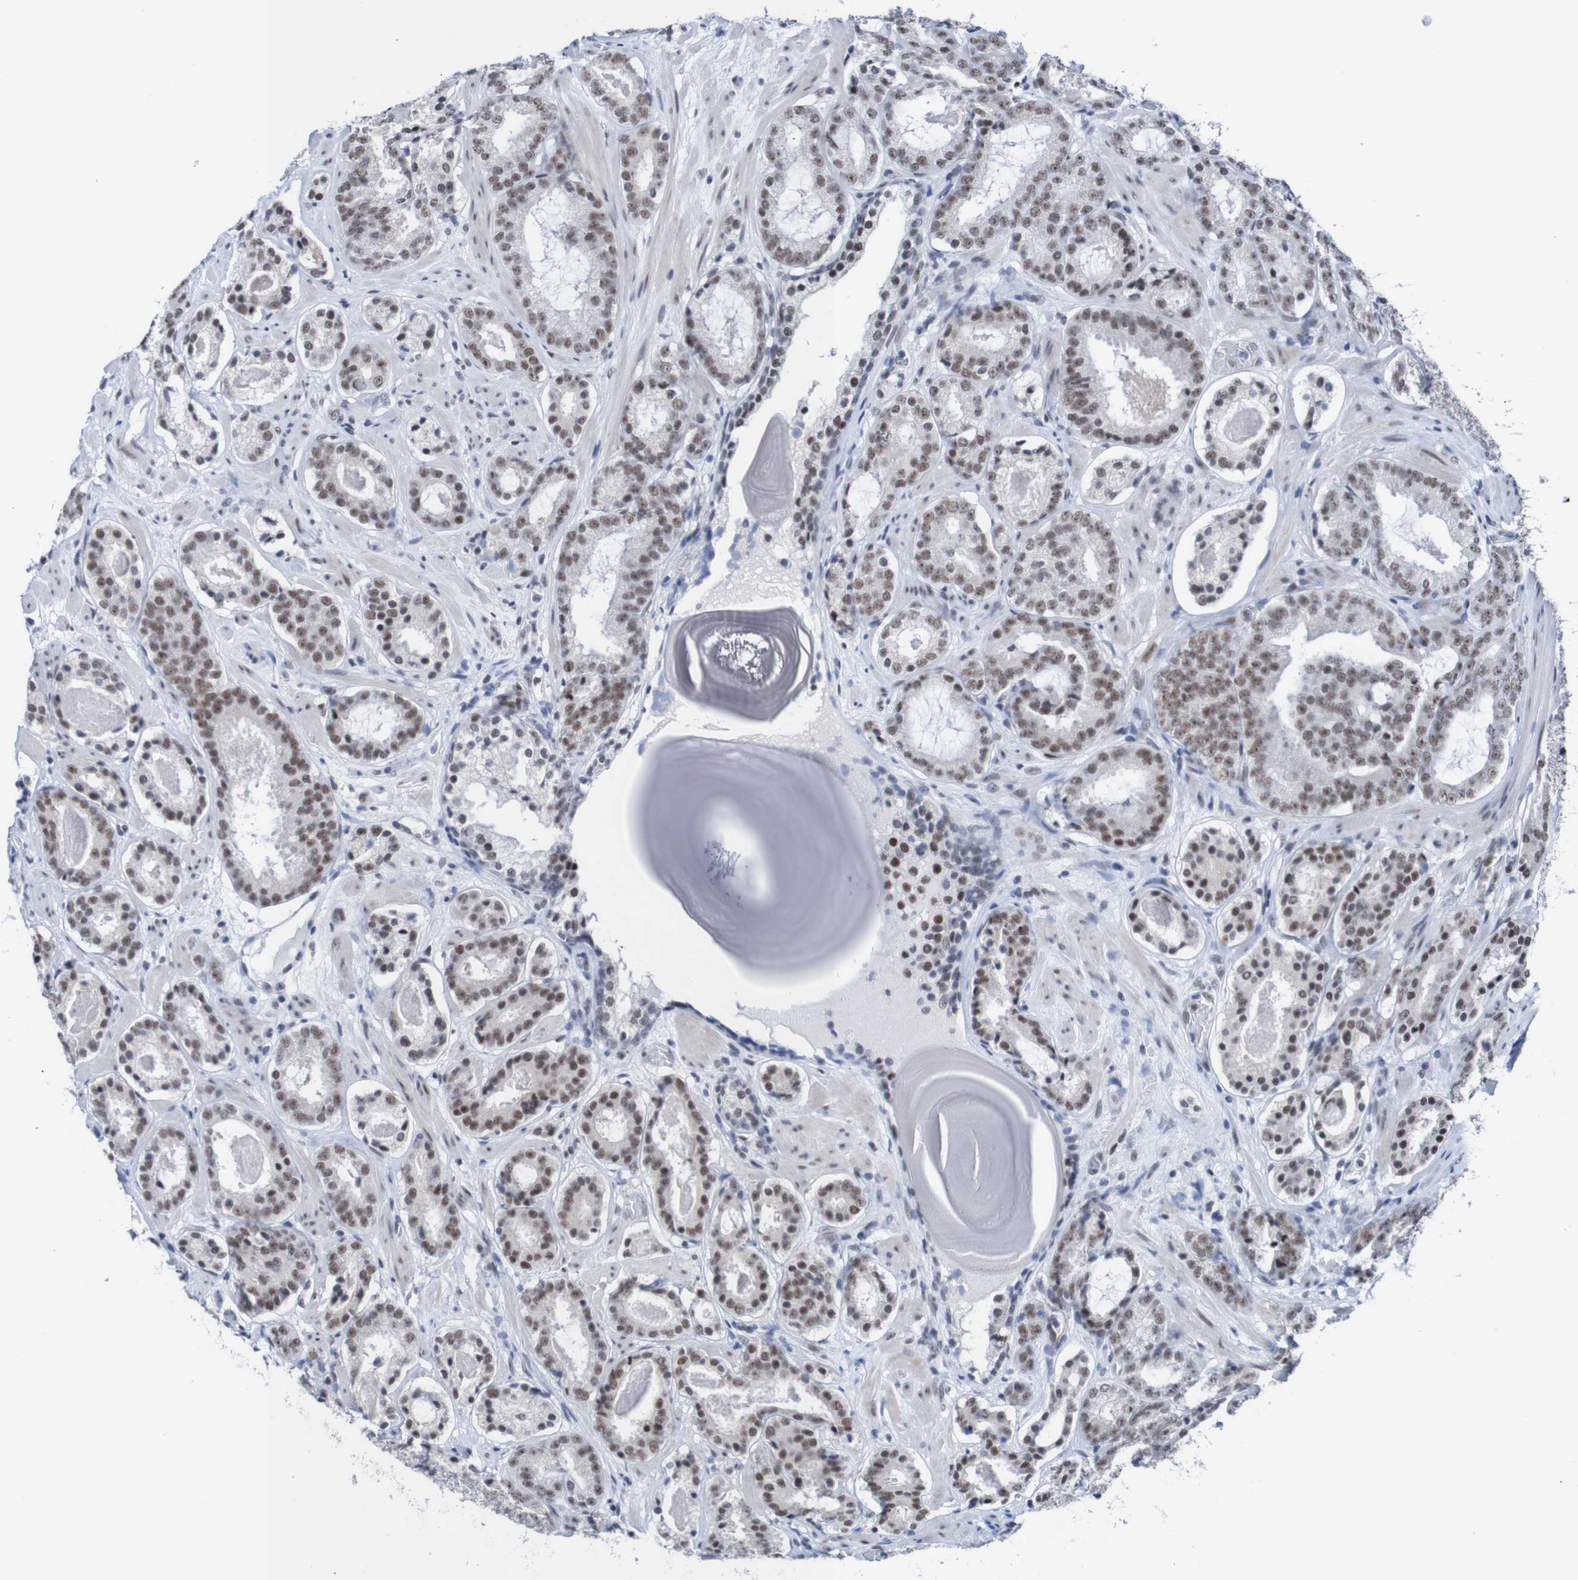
{"staining": {"intensity": "moderate", "quantity": "25%-75%", "location": "nuclear"}, "tissue": "prostate cancer", "cell_type": "Tumor cells", "image_type": "cancer", "snomed": [{"axis": "morphology", "description": "Adenocarcinoma, Low grade"}, {"axis": "topography", "description": "Prostate"}], "caption": "Immunohistochemistry (IHC) of prostate cancer demonstrates medium levels of moderate nuclear staining in approximately 25%-75% of tumor cells.", "gene": "CDC5L", "patient": {"sex": "male", "age": 69}}